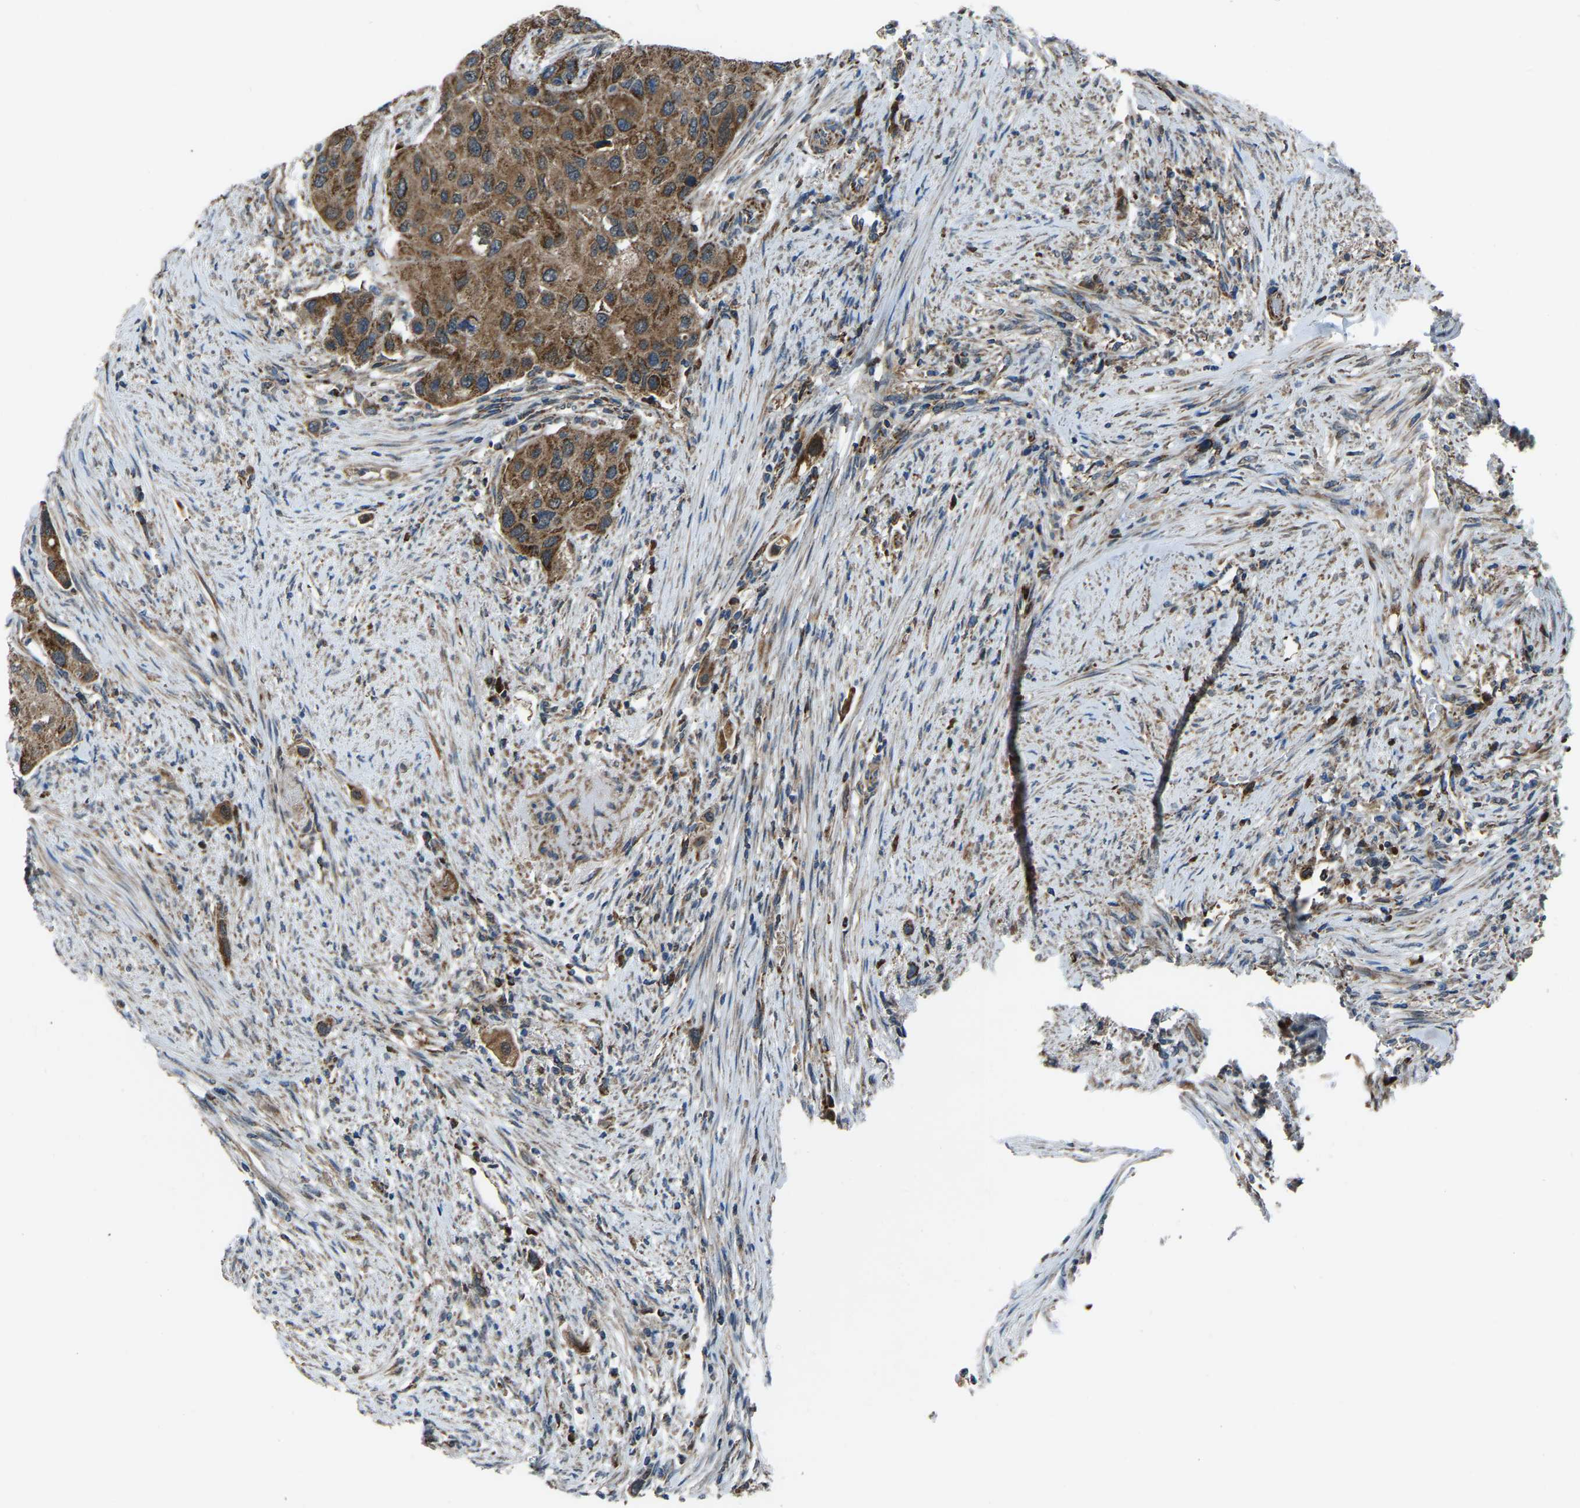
{"staining": {"intensity": "moderate", "quantity": ">75%", "location": "cytoplasmic/membranous"}, "tissue": "urothelial cancer", "cell_type": "Tumor cells", "image_type": "cancer", "snomed": [{"axis": "morphology", "description": "Urothelial carcinoma, High grade"}, {"axis": "topography", "description": "Urinary bladder"}], "caption": "Tumor cells reveal moderate cytoplasmic/membranous staining in approximately >75% of cells in urothelial cancer.", "gene": "AKR1A1", "patient": {"sex": "female", "age": 56}}